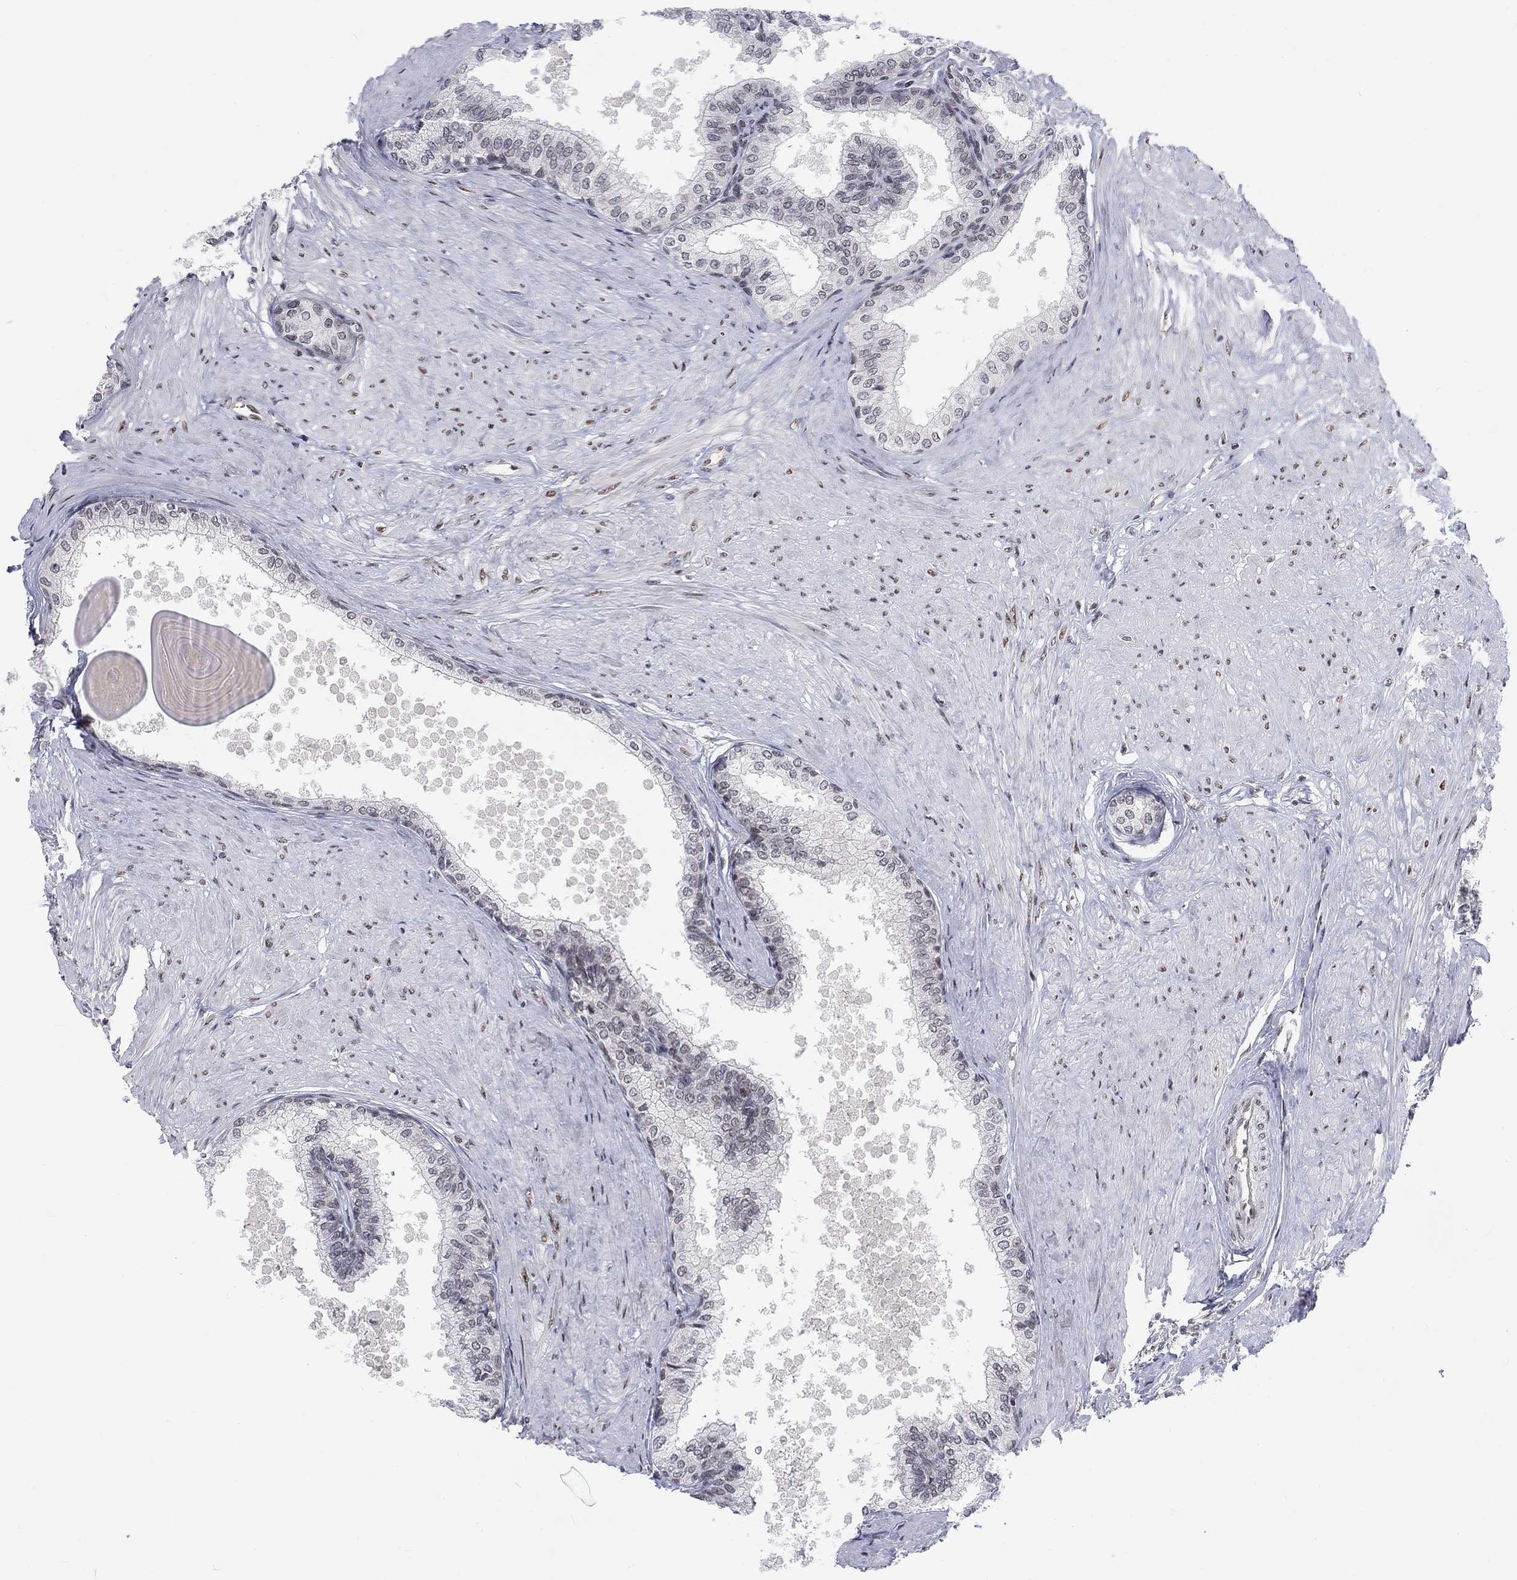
{"staining": {"intensity": "moderate", "quantity": "<25%", "location": "nuclear"}, "tissue": "prostate", "cell_type": "Glandular cells", "image_type": "normal", "snomed": [{"axis": "morphology", "description": "Normal tissue, NOS"}, {"axis": "topography", "description": "Prostate"}], "caption": "This is an image of immunohistochemistry staining of unremarkable prostate, which shows moderate staining in the nuclear of glandular cells.", "gene": "FYTTD1", "patient": {"sex": "male", "age": 63}}